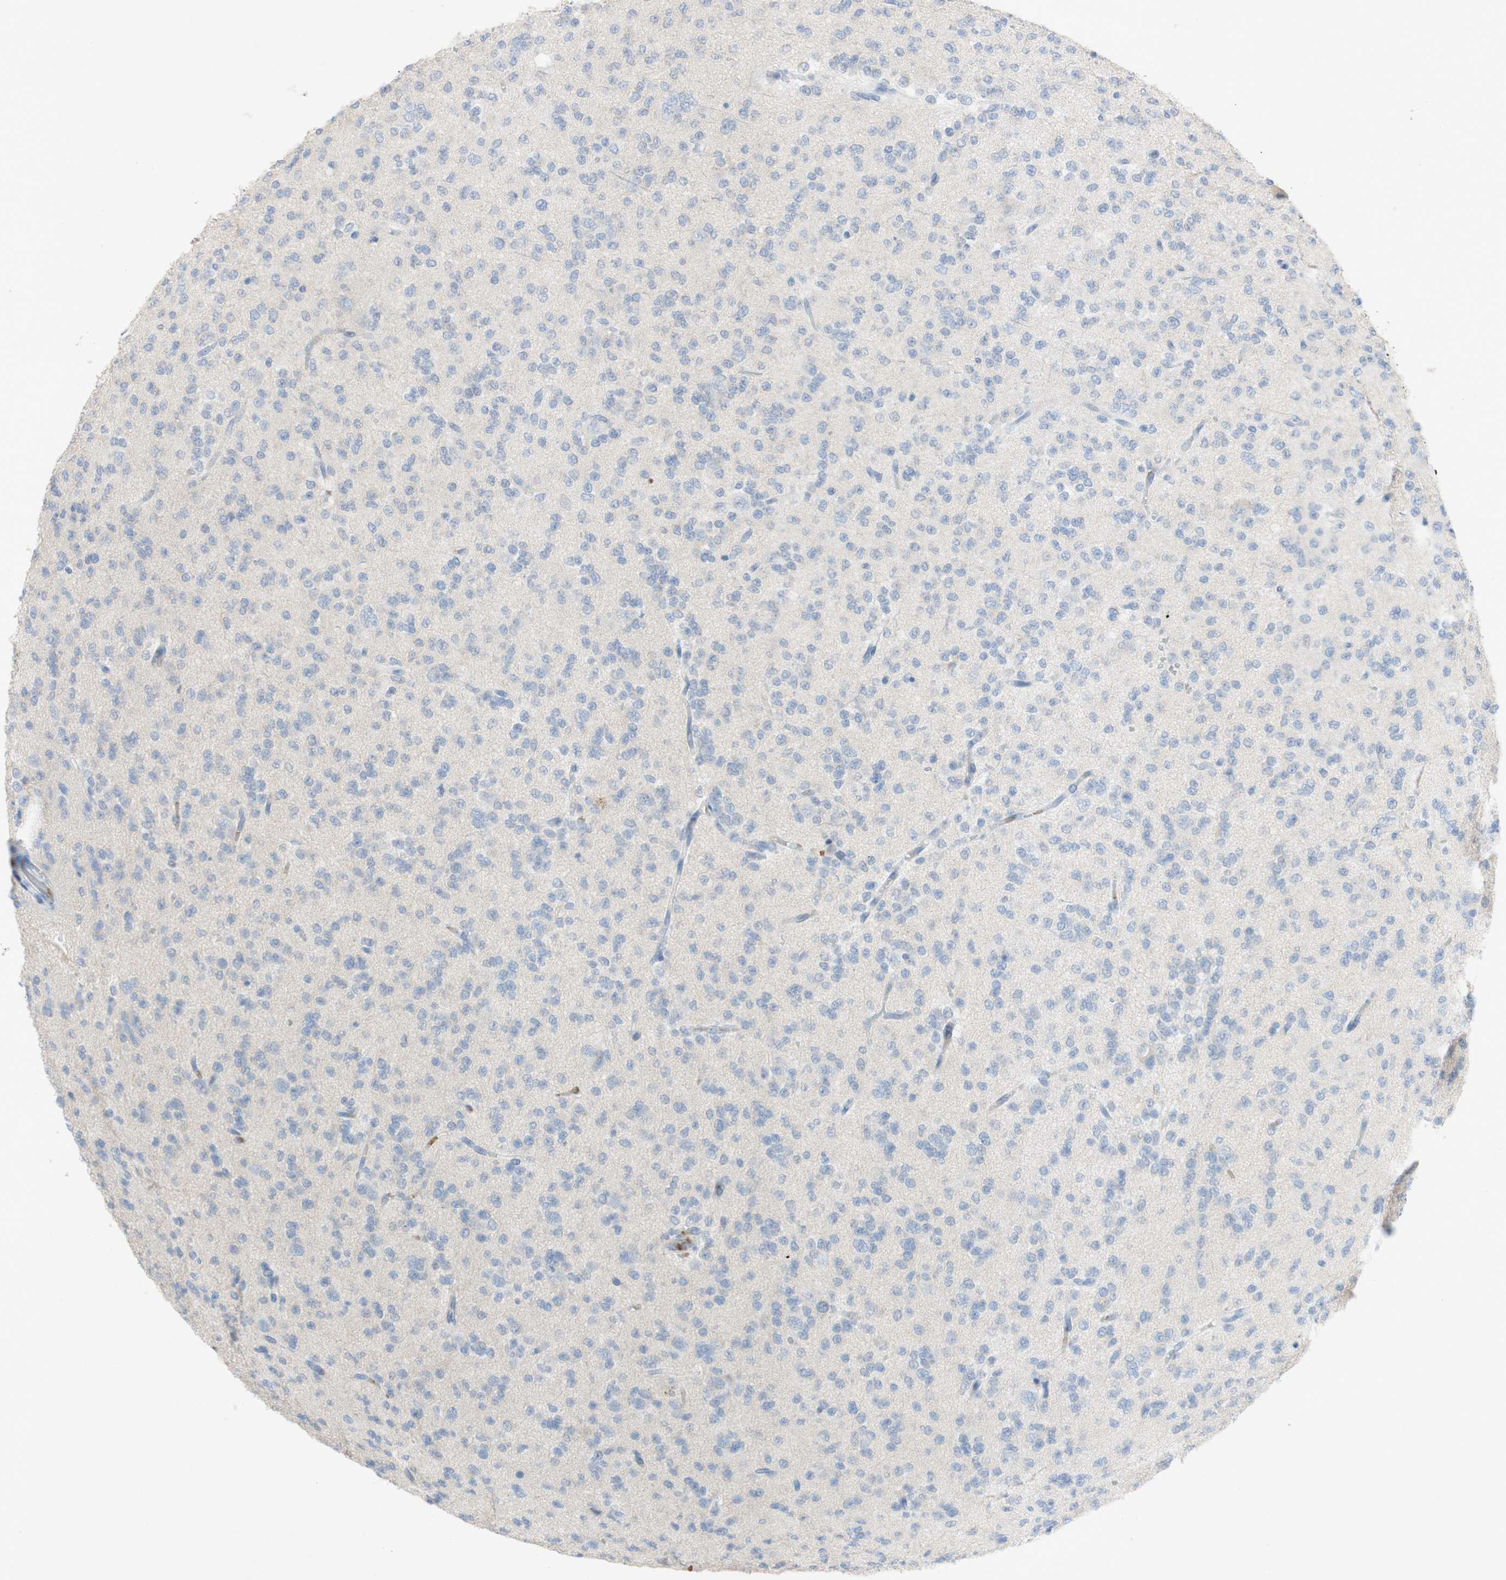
{"staining": {"intensity": "negative", "quantity": "none", "location": "none"}, "tissue": "glioma", "cell_type": "Tumor cells", "image_type": "cancer", "snomed": [{"axis": "morphology", "description": "Glioma, malignant, Low grade"}, {"axis": "topography", "description": "Brain"}], "caption": "There is no significant staining in tumor cells of low-grade glioma (malignant).", "gene": "EPO", "patient": {"sex": "male", "age": 38}}